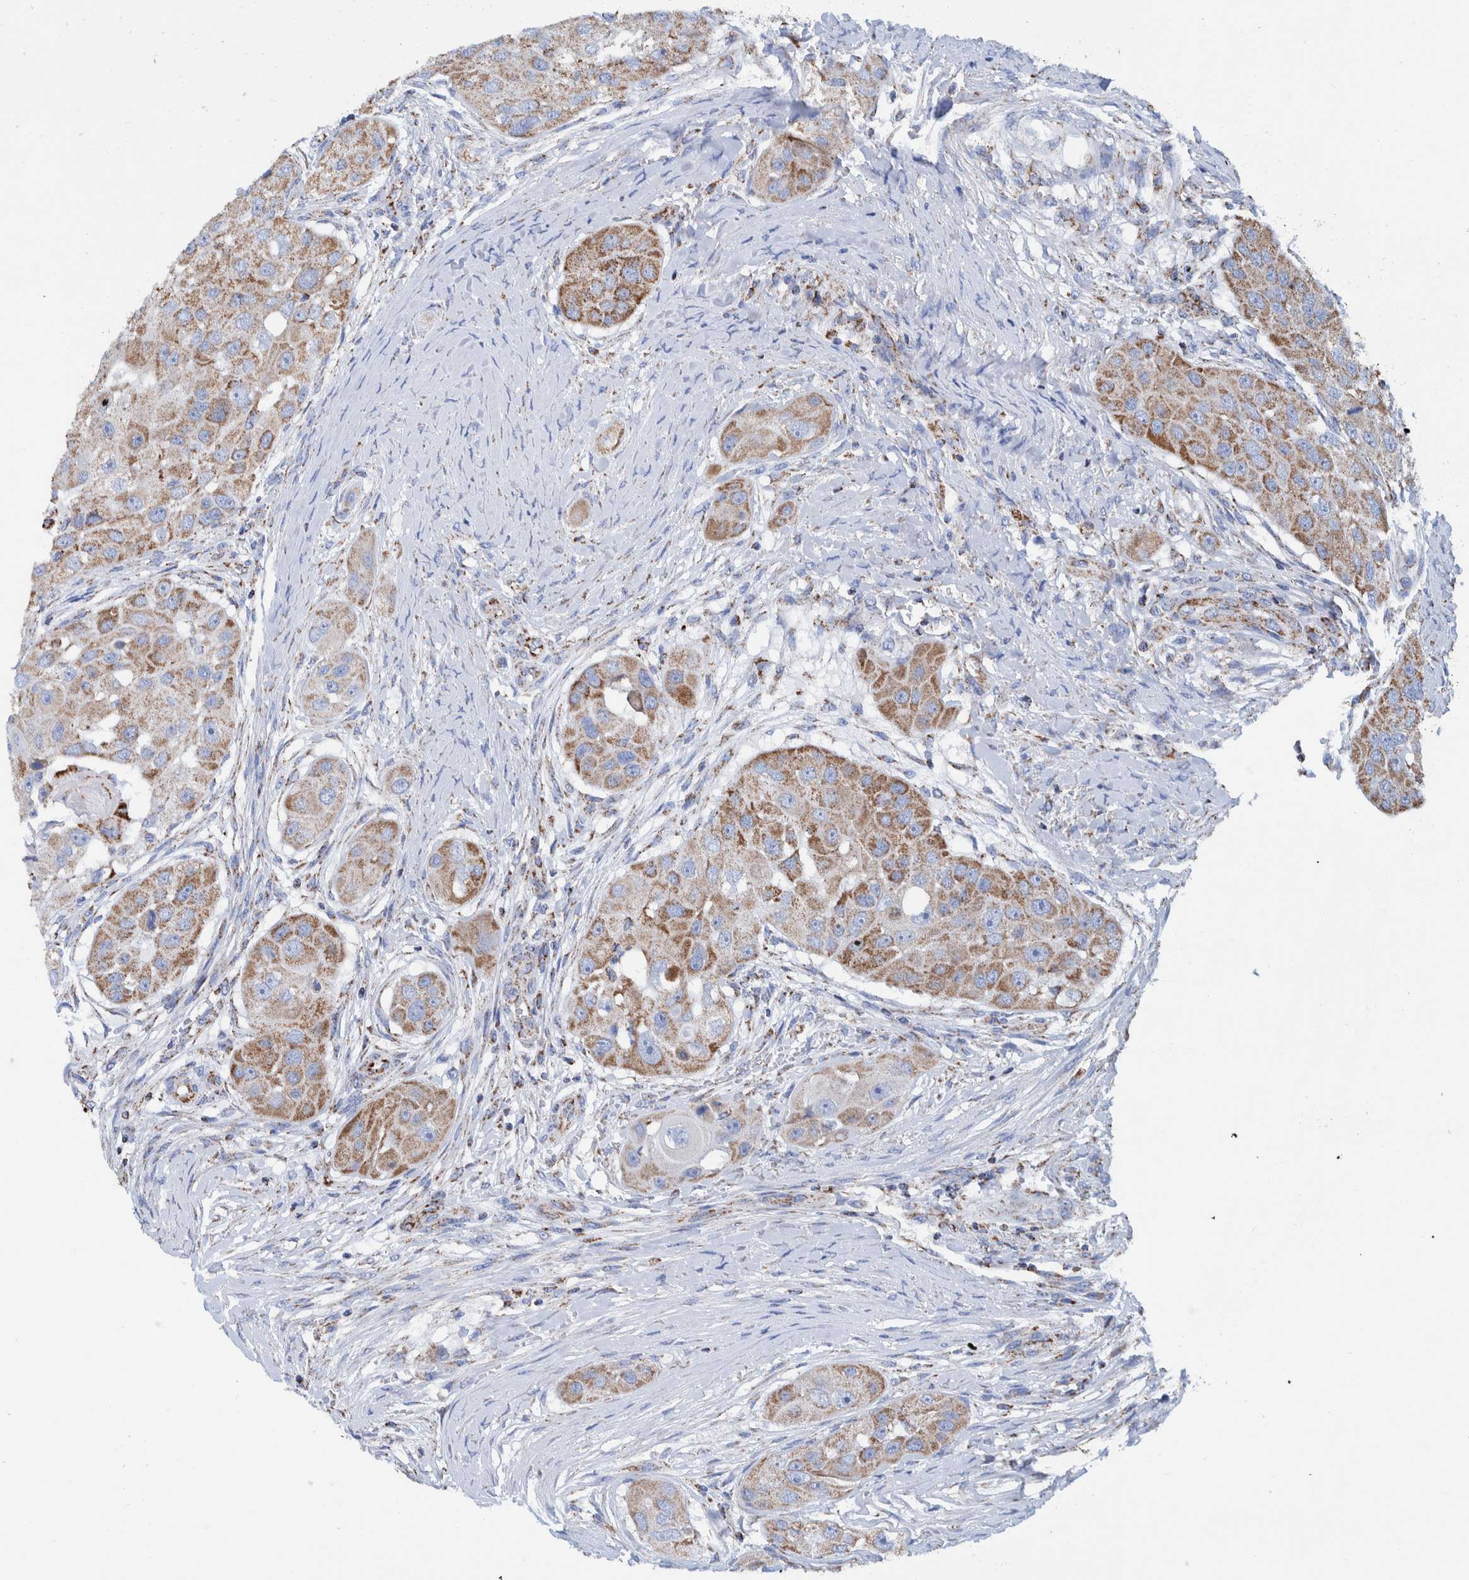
{"staining": {"intensity": "weak", "quantity": ">75%", "location": "cytoplasmic/membranous"}, "tissue": "head and neck cancer", "cell_type": "Tumor cells", "image_type": "cancer", "snomed": [{"axis": "morphology", "description": "Normal tissue, NOS"}, {"axis": "morphology", "description": "Squamous cell carcinoma, NOS"}, {"axis": "topography", "description": "Skeletal muscle"}, {"axis": "topography", "description": "Head-Neck"}], "caption": "Immunohistochemistry staining of head and neck cancer (squamous cell carcinoma), which reveals low levels of weak cytoplasmic/membranous expression in approximately >75% of tumor cells indicating weak cytoplasmic/membranous protein positivity. The staining was performed using DAB (3,3'-diaminobenzidine) (brown) for protein detection and nuclei were counterstained in hematoxylin (blue).", "gene": "DECR1", "patient": {"sex": "male", "age": 51}}